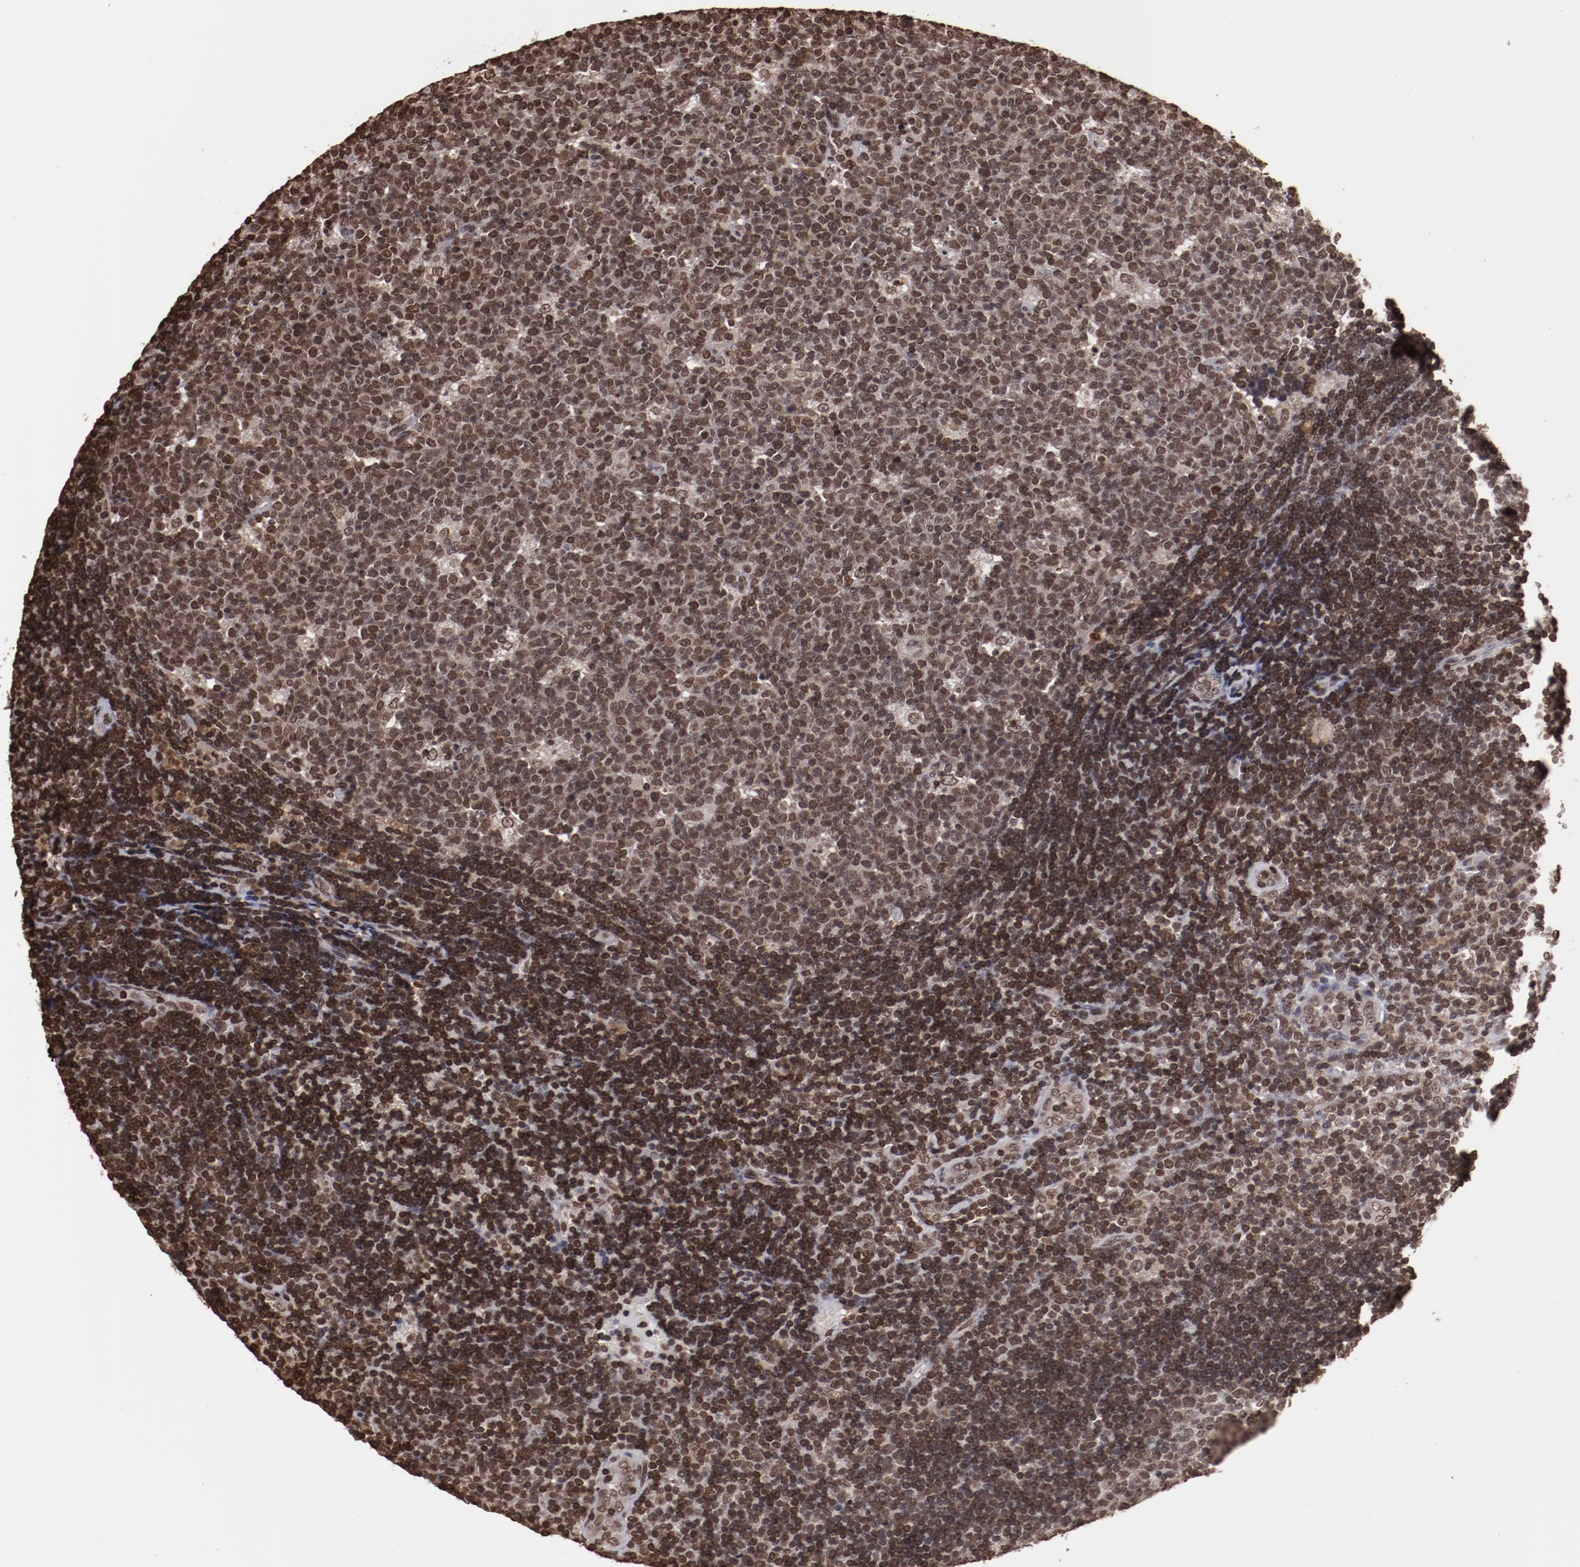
{"staining": {"intensity": "strong", "quantity": ">75%", "location": "nuclear"}, "tissue": "lymph node", "cell_type": "Germinal center cells", "image_type": "normal", "snomed": [{"axis": "morphology", "description": "Normal tissue, NOS"}, {"axis": "topography", "description": "Lymph node"}, {"axis": "topography", "description": "Salivary gland"}], "caption": "IHC histopathology image of normal human lymph node stained for a protein (brown), which displays high levels of strong nuclear staining in about >75% of germinal center cells.", "gene": "AKT1", "patient": {"sex": "male", "age": 8}}